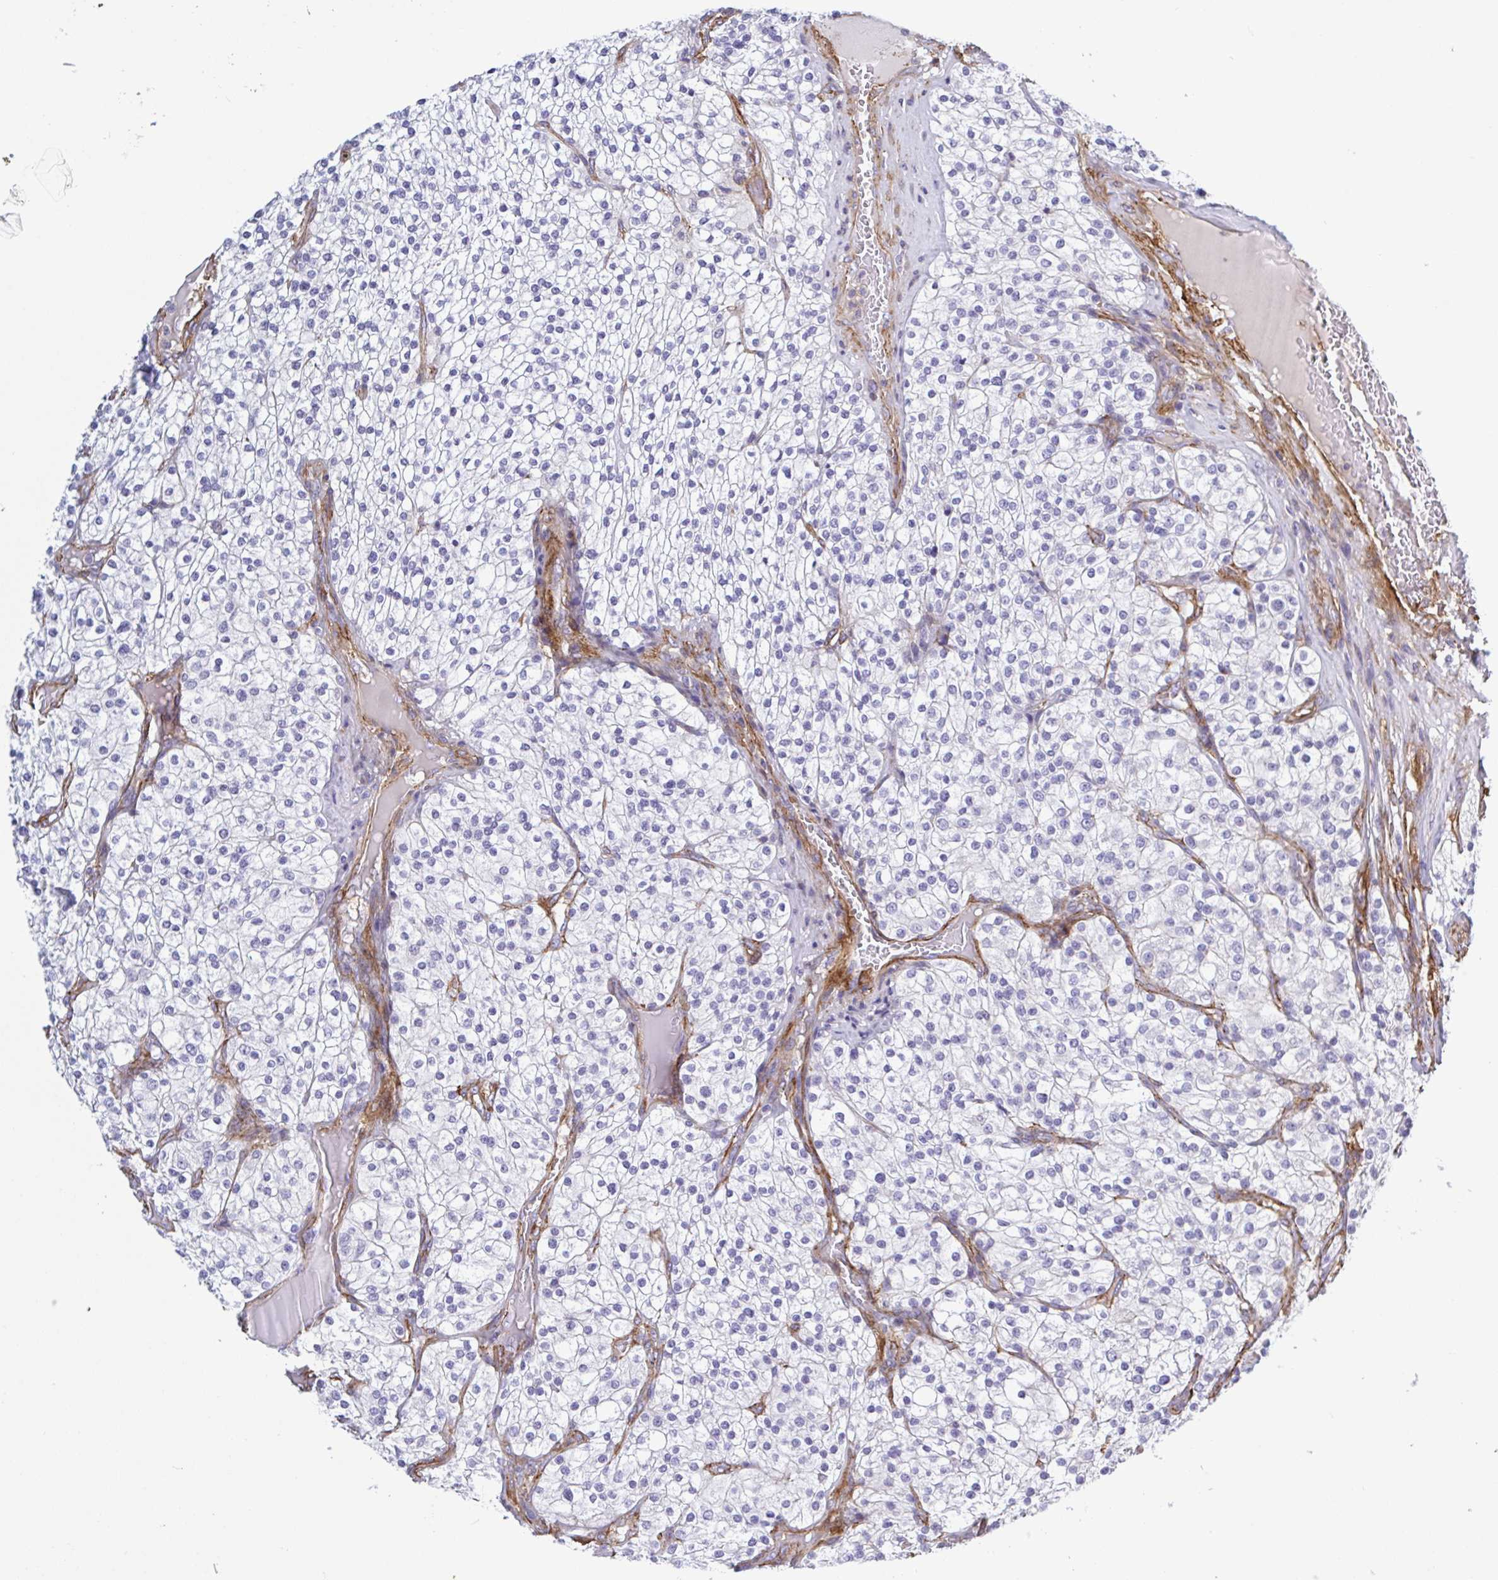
{"staining": {"intensity": "negative", "quantity": "none", "location": "none"}, "tissue": "renal cancer", "cell_type": "Tumor cells", "image_type": "cancer", "snomed": [{"axis": "morphology", "description": "Adenocarcinoma, NOS"}, {"axis": "topography", "description": "Kidney"}], "caption": "DAB (3,3'-diaminobenzidine) immunohistochemical staining of adenocarcinoma (renal) shows no significant staining in tumor cells.", "gene": "SHISA7", "patient": {"sex": "male", "age": 80}}